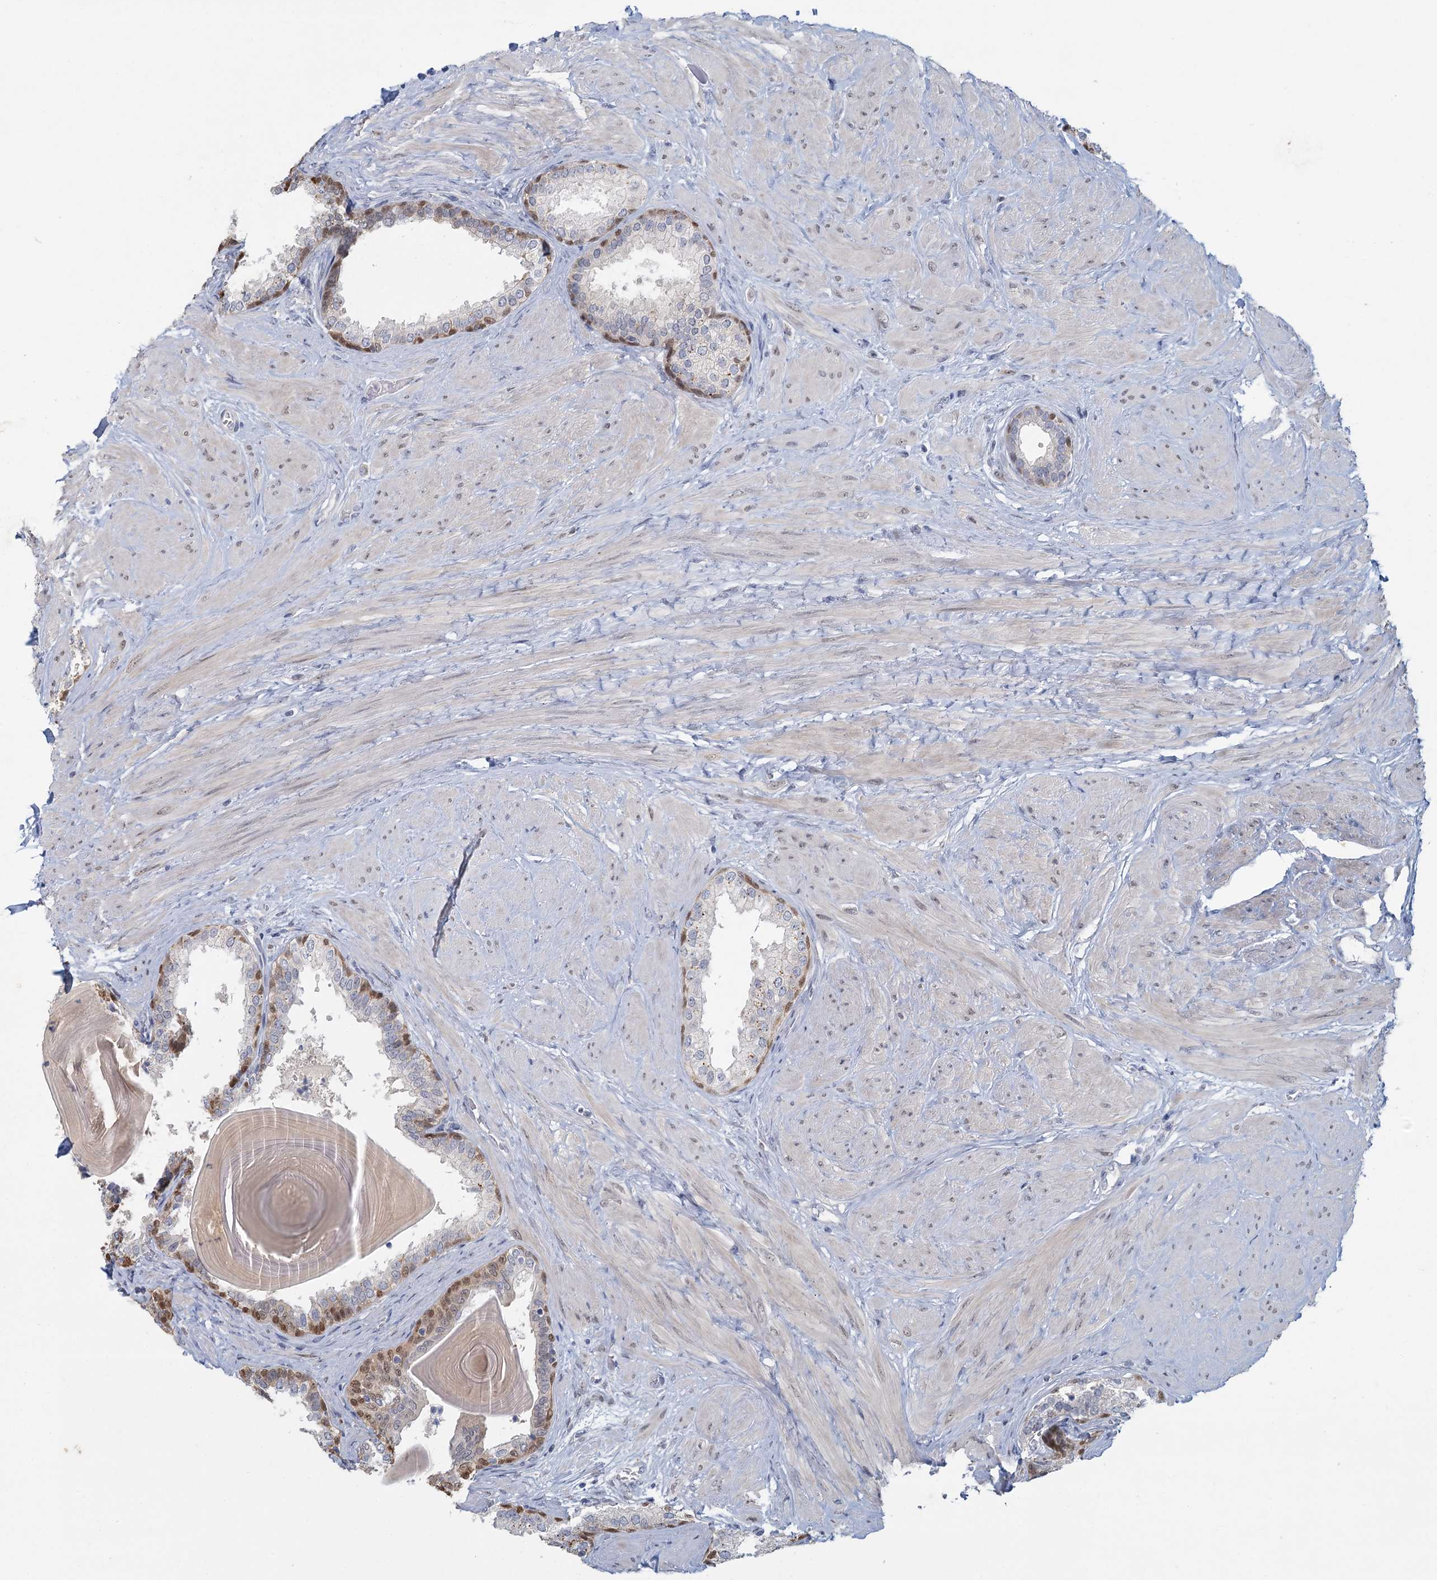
{"staining": {"intensity": "moderate", "quantity": "25%-75%", "location": "cytoplasmic/membranous,nuclear"}, "tissue": "prostate", "cell_type": "Glandular cells", "image_type": "normal", "snomed": [{"axis": "morphology", "description": "Normal tissue, NOS"}, {"axis": "topography", "description": "Prostate"}], "caption": "Benign prostate was stained to show a protein in brown. There is medium levels of moderate cytoplasmic/membranous,nuclear staining in about 25%-75% of glandular cells. (DAB = brown stain, brightfield microscopy at high magnification).", "gene": "MYO7B", "patient": {"sex": "male", "age": 48}}